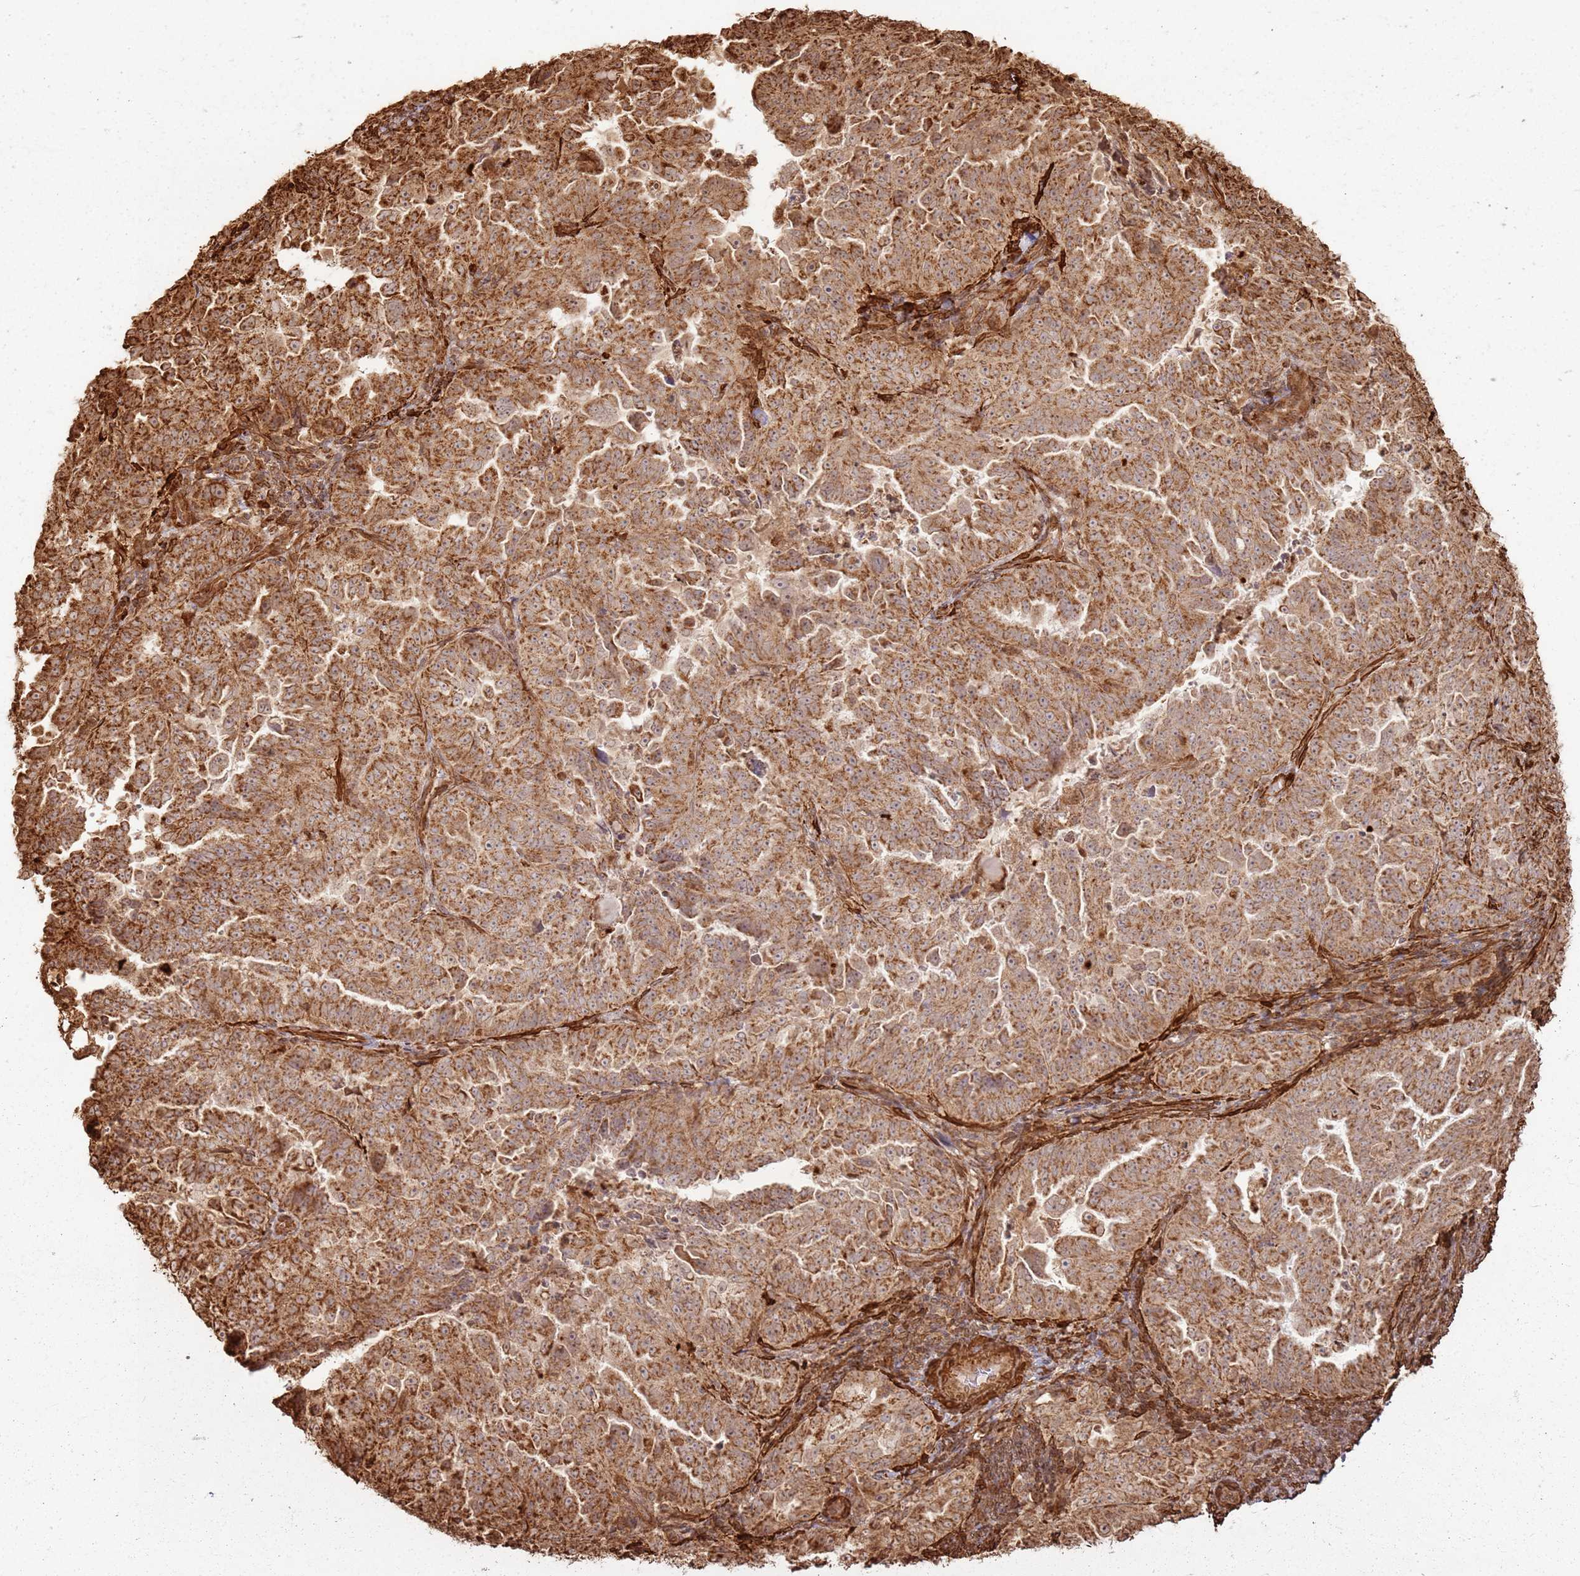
{"staining": {"intensity": "moderate", "quantity": ">75%", "location": "cytoplasmic/membranous"}, "tissue": "endometrial cancer", "cell_type": "Tumor cells", "image_type": "cancer", "snomed": [{"axis": "morphology", "description": "Adenocarcinoma, NOS"}, {"axis": "topography", "description": "Endometrium"}], "caption": "Tumor cells display moderate cytoplasmic/membranous positivity in about >75% of cells in endometrial cancer. (IHC, brightfield microscopy, high magnification).", "gene": "DDX59", "patient": {"sex": "female", "age": 65}}